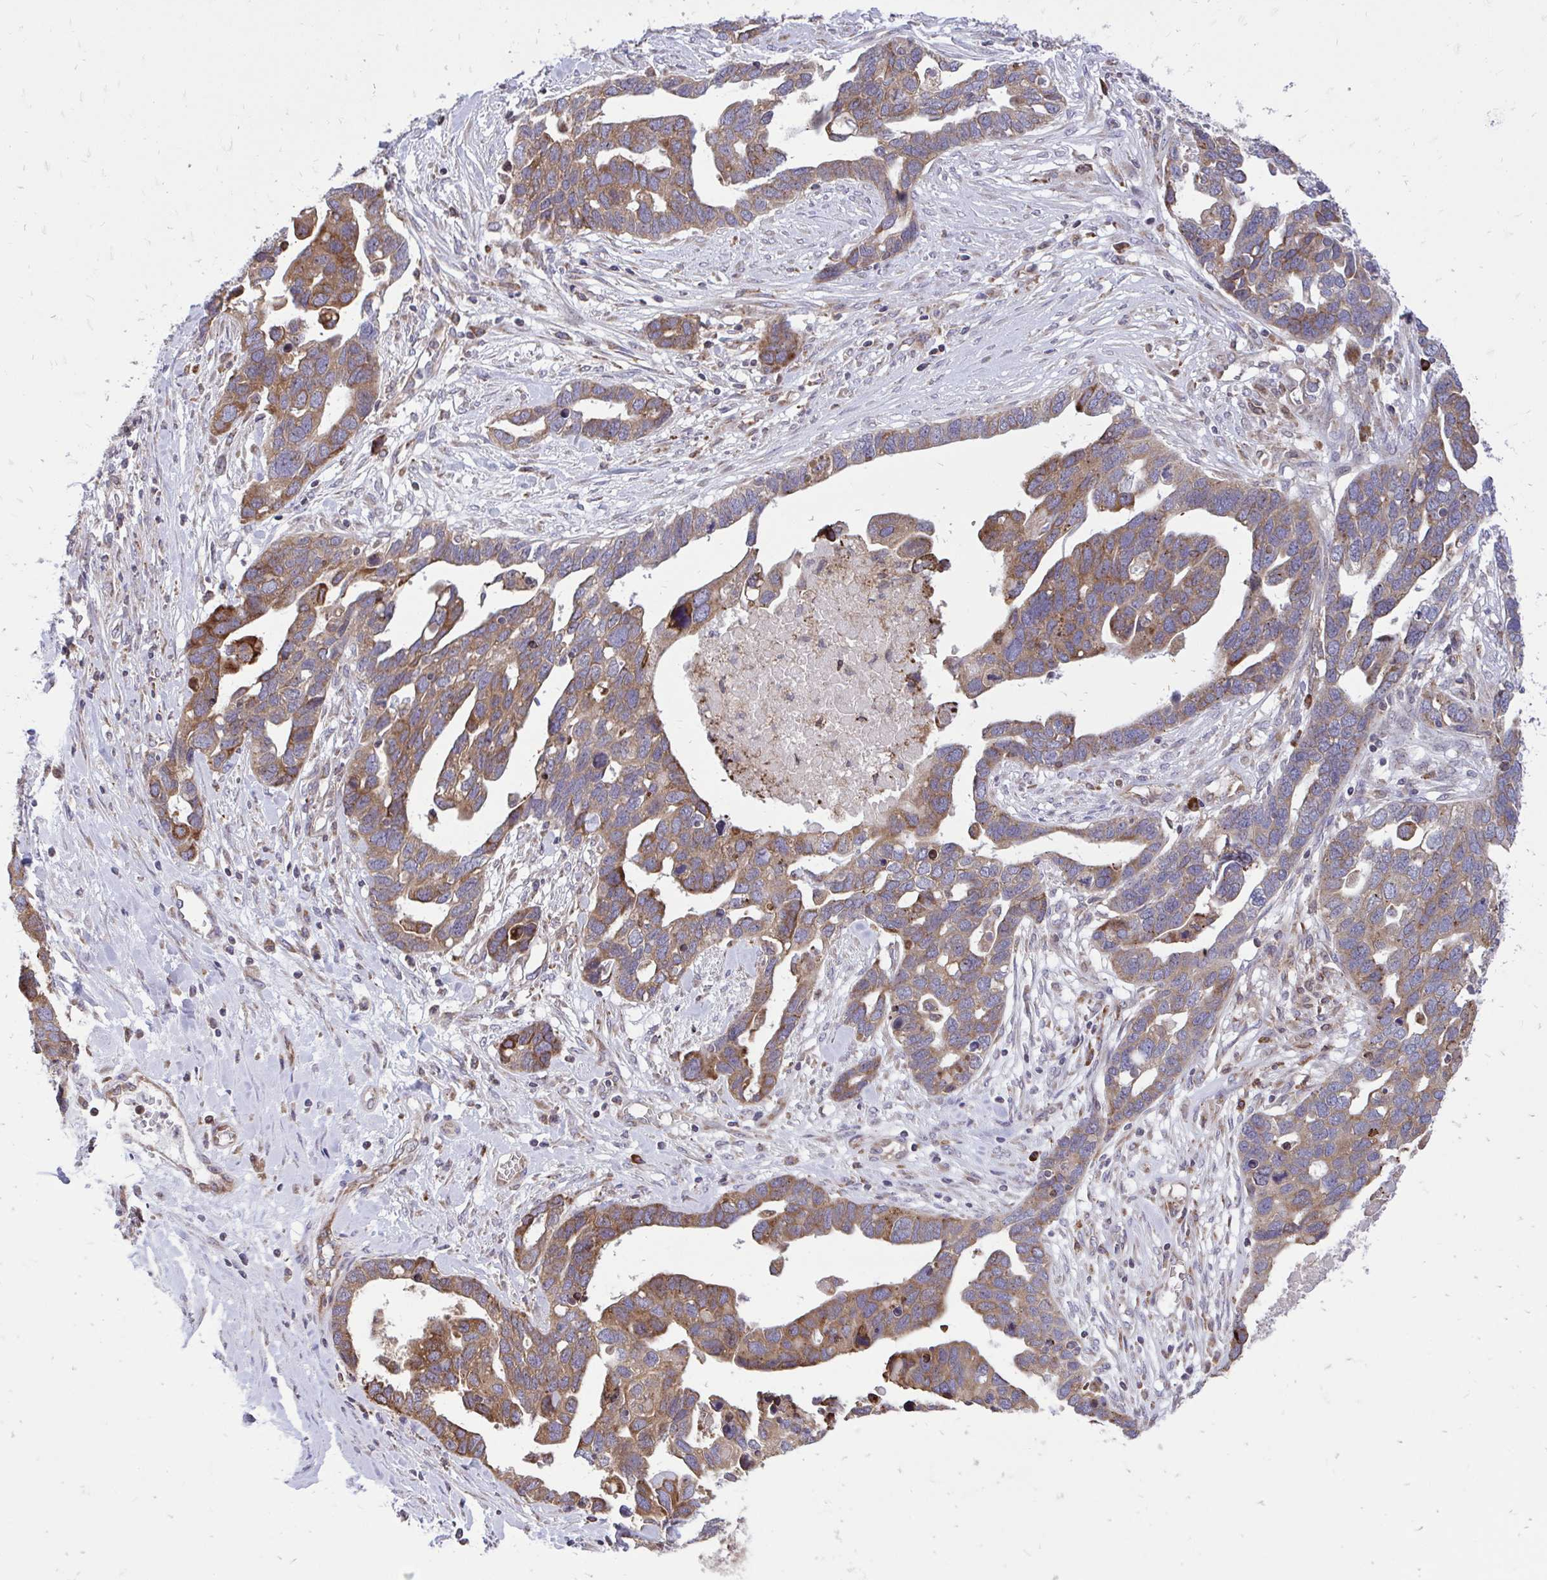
{"staining": {"intensity": "moderate", "quantity": ">75%", "location": "cytoplasmic/membranous"}, "tissue": "ovarian cancer", "cell_type": "Tumor cells", "image_type": "cancer", "snomed": [{"axis": "morphology", "description": "Cystadenocarcinoma, serous, NOS"}, {"axis": "topography", "description": "Ovary"}], "caption": "The histopathology image displays staining of ovarian cancer (serous cystadenocarcinoma), revealing moderate cytoplasmic/membranous protein positivity (brown color) within tumor cells.", "gene": "METTL9", "patient": {"sex": "female", "age": 54}}